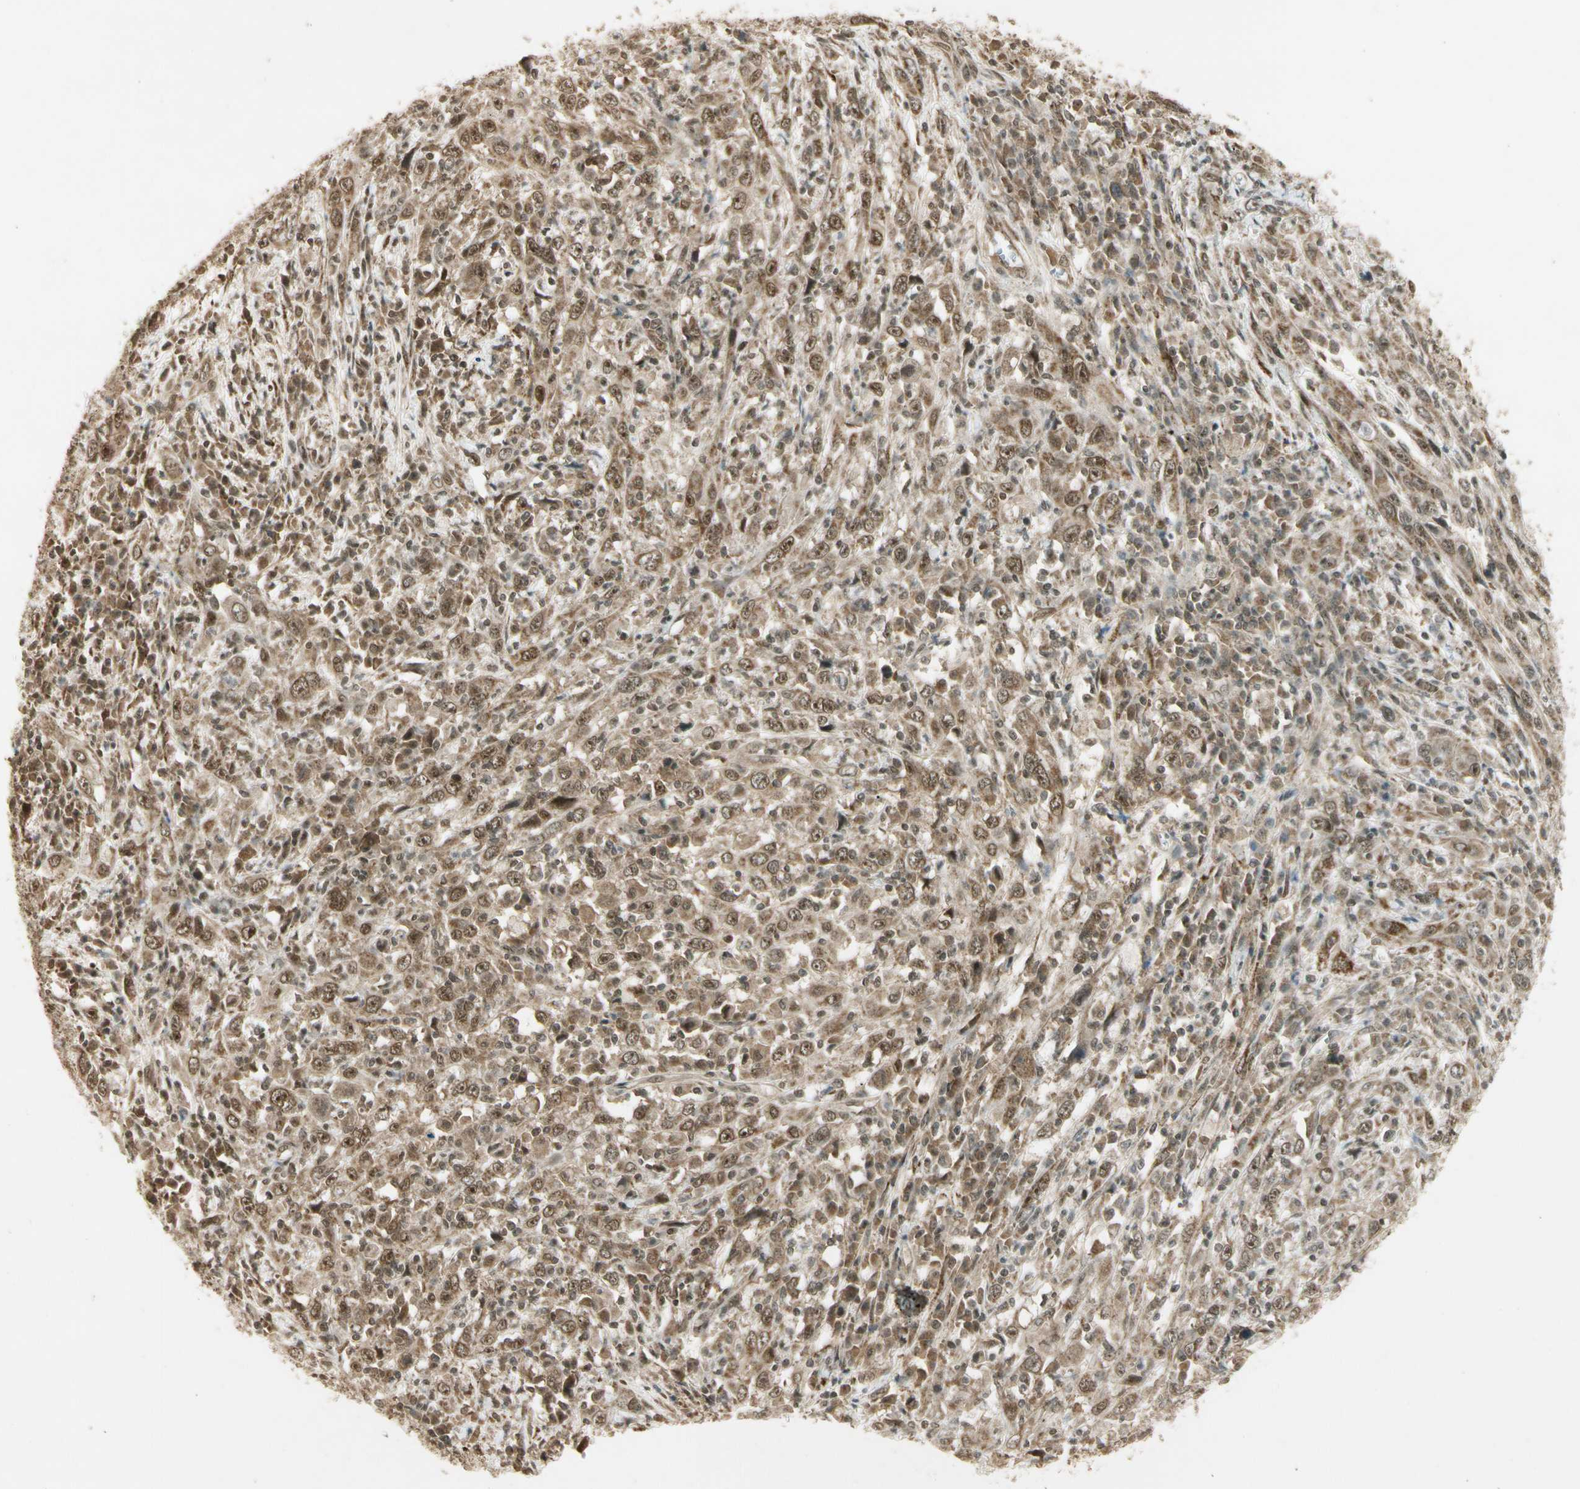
{"staining": {"intensity": "weak", "quantity": ">75%", "location": "cytoplasmic/membranous,nuclear"}, "tissue": "cervical cancer", "cell_type": "Tumor cells", "image_type": "cancer", "snomed": [{"axis": "morphology", "description": "Squamous cell carcinoma, NOS"}, {"axis": "topography", "description": "Cervix"}], "caption": "Immunohistochemical staining of squamous cell carcinoma (cervical) displays weak cytoplasmic/membranous and nuclear protein staining in about >75% of tumor cells.", "gene": "ZNF135", "patient": {"sex": "female", "age": 46}}